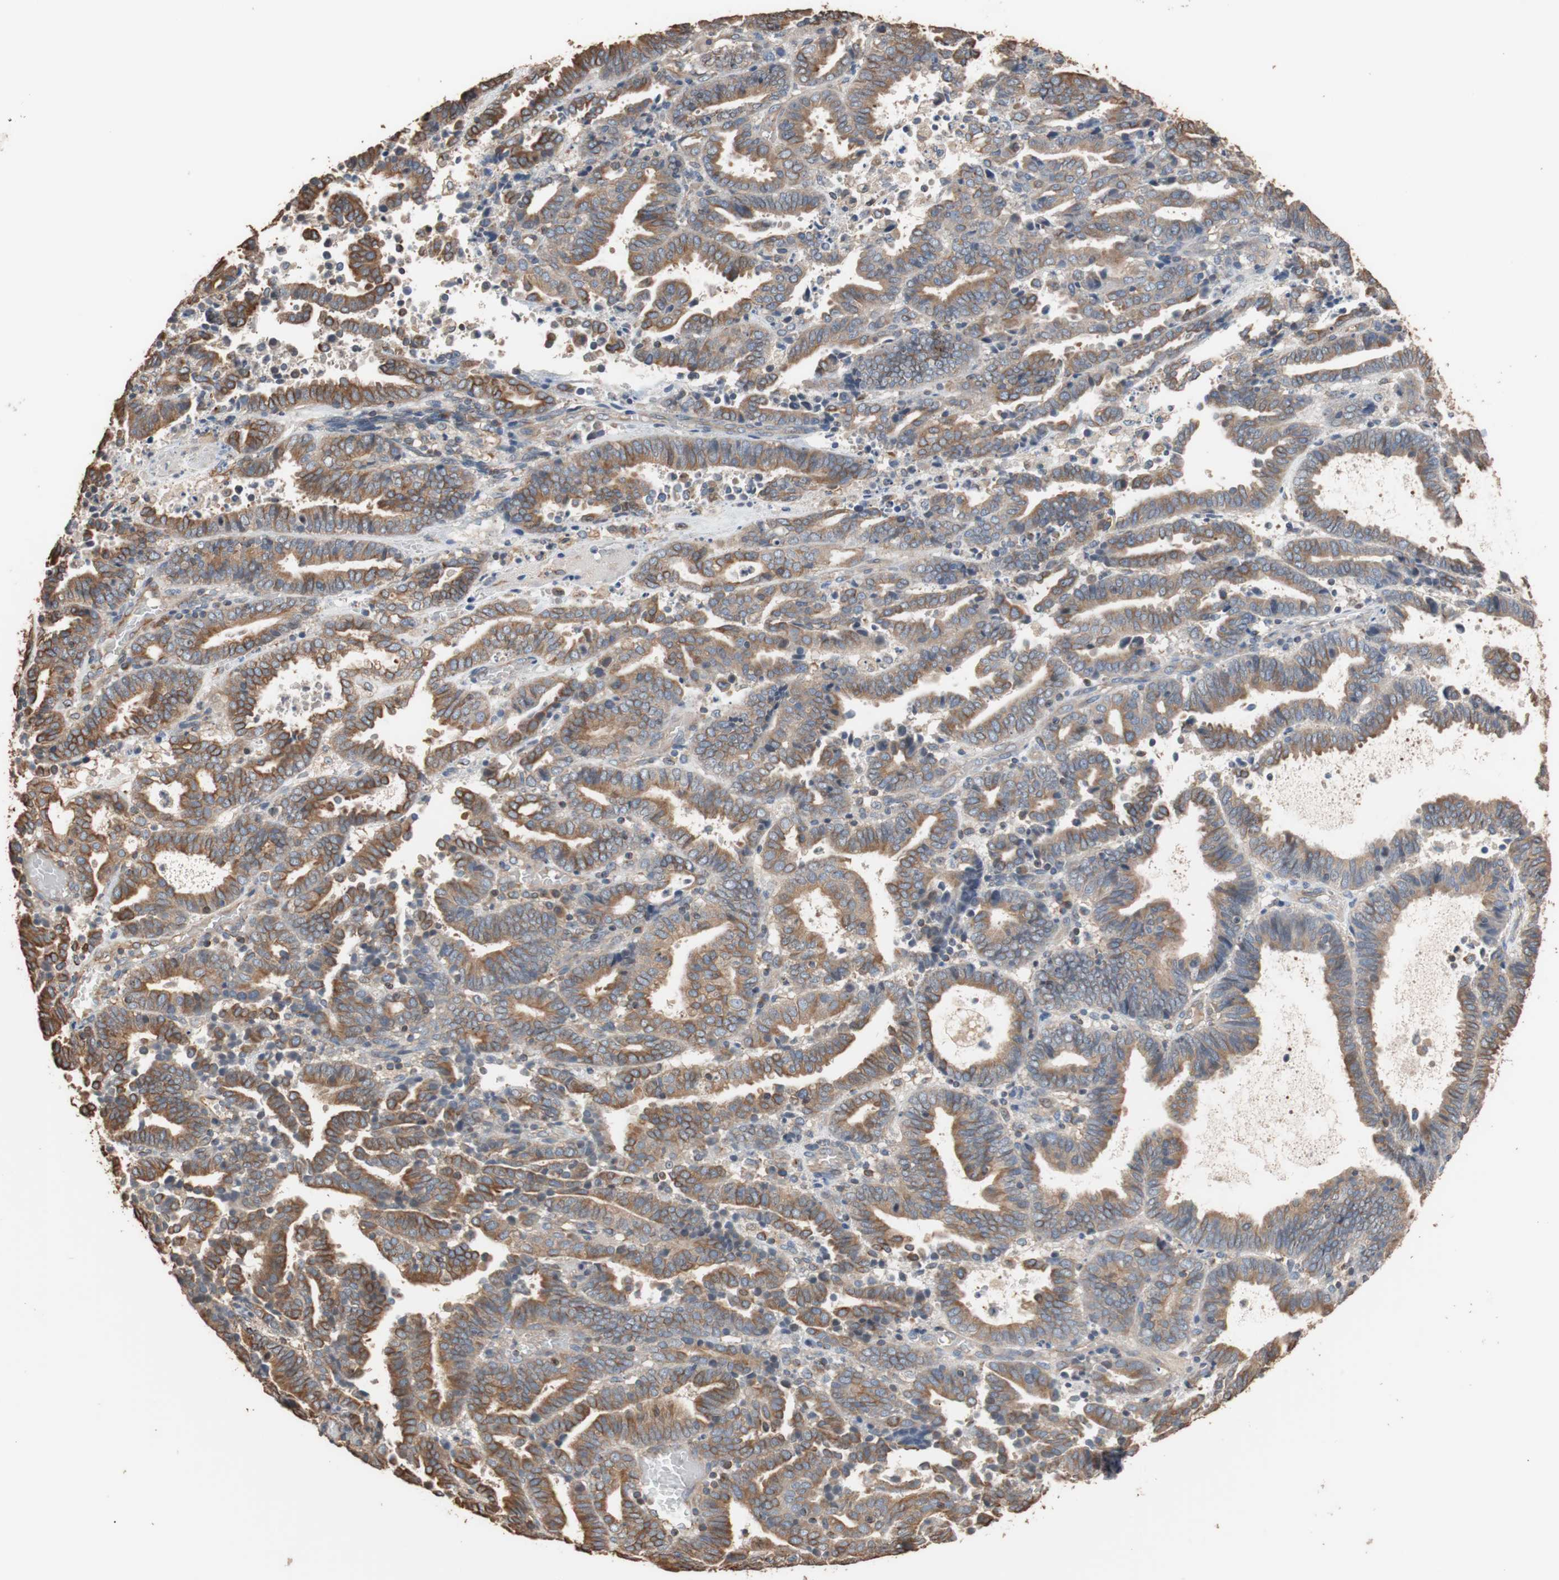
{"staining": {"intensity": "moderate", "quantity": ">75%", "location": "cytoplasmic/membranous"}, "tissue": "endometrial cancer", "cell_type": "Tumor cells", "image_type": "cancer", "snomed": [{"axis": "morphology", "description": "Adenocarcinoma, NOS"}, {"axis": "topography", "description": "Uterus"}], "caption": "A micrograph showing moderate cytoplasmic/membranous positivity in approximately >75% of tumor cells in endometrial cancer, as visualized by brown immunohistochemical staining.", "gene": "TUBB", "patient": {"sex": "female", "age": 83}}